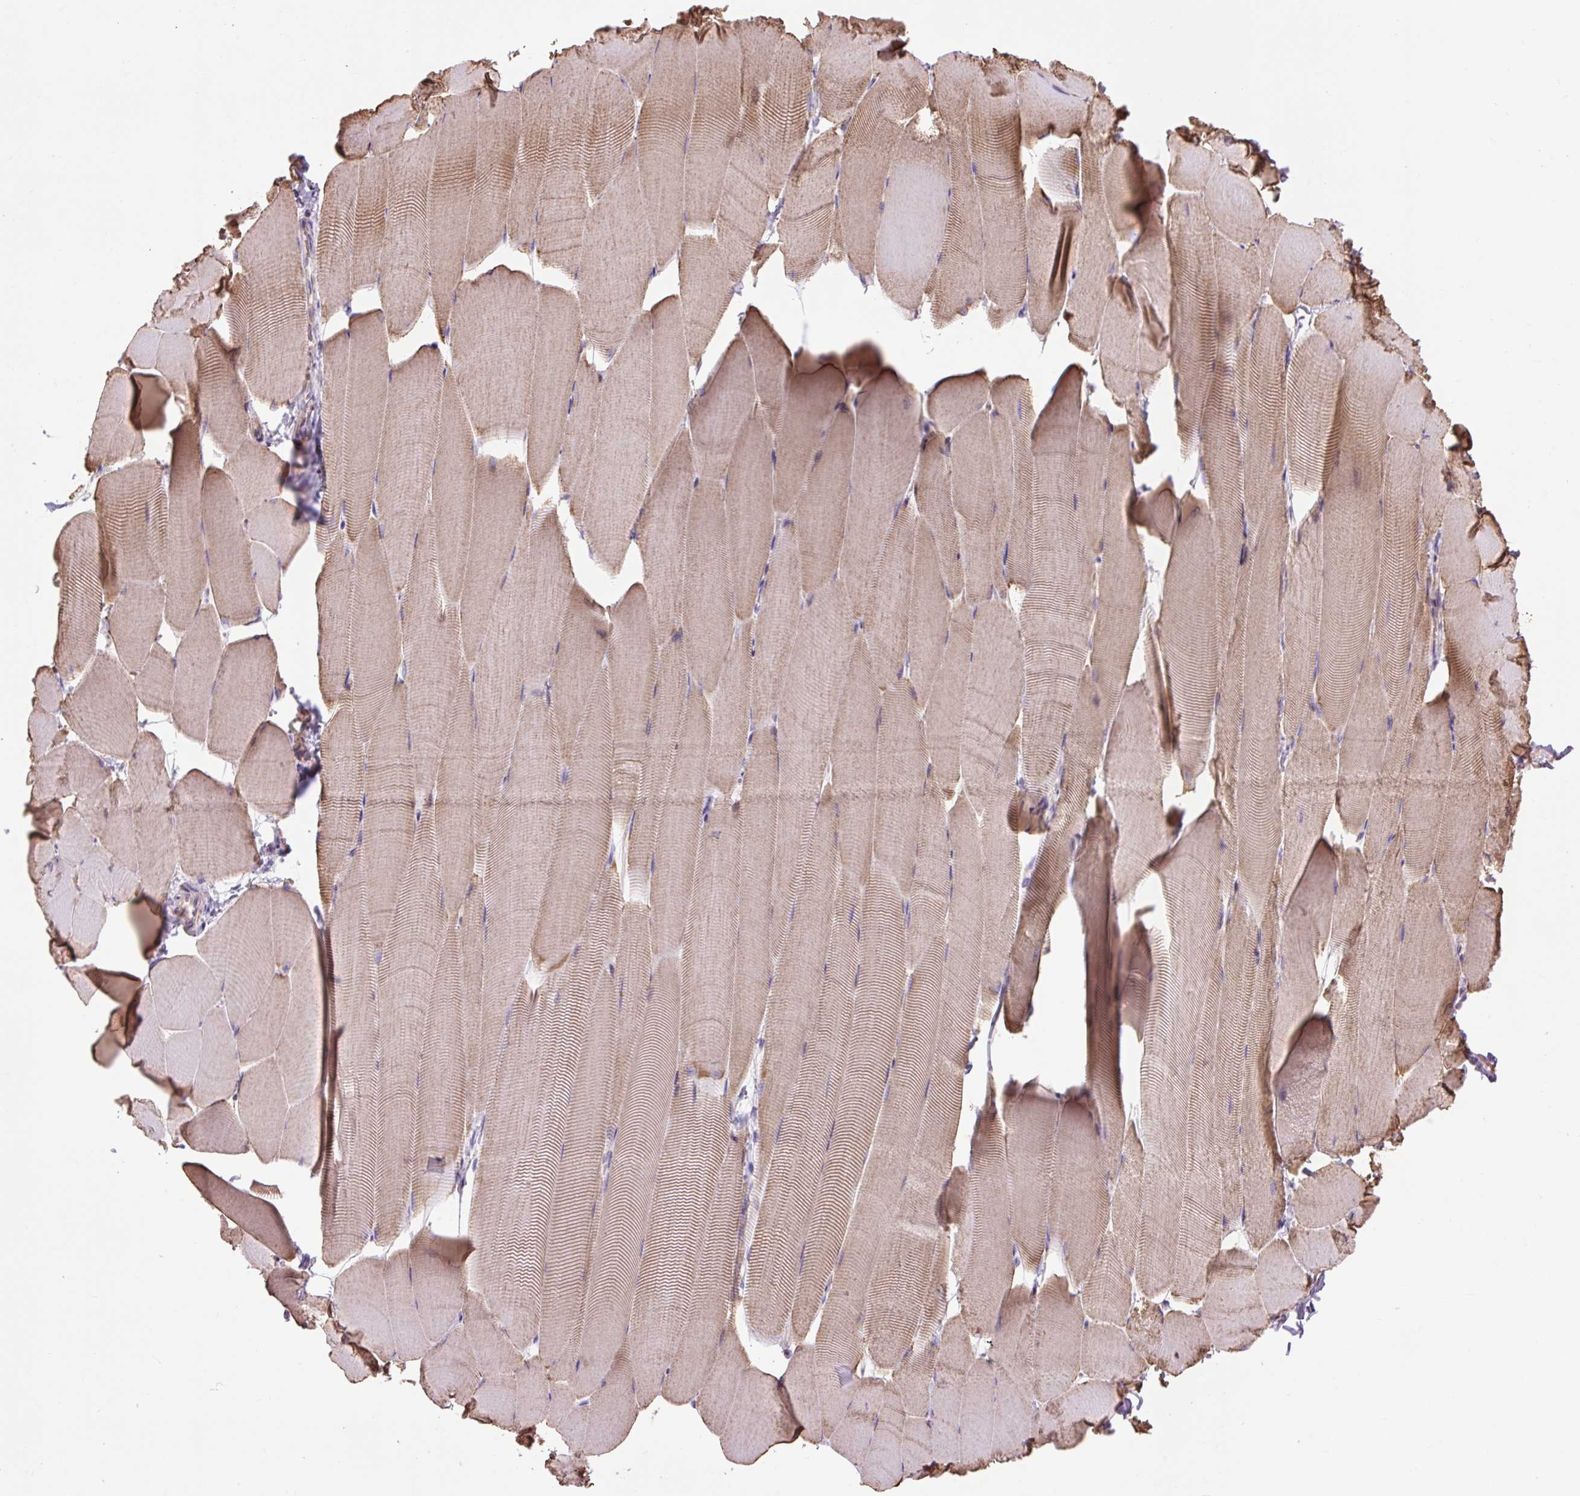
{"staining": {"intensity": "moderate", "quantity": ">75%", "location": "cytoplasmic/membranous"}, "tissue": "skeletal muscle", "cell_type": "Myocytes", "image_type": "normal", "snomed": [{"axis": "morphology", "description": "Normal tissue, NOS"}, {"axis": "topography", "description": "Skeletal muscle"}], "caption": "IHC photomicrograph of normal skeletal muscle stained for a protein (brown), which exhibits medium levels of moderate cytoplasmic/membranous expression in about >75% of myocytes.", "gene": "PLCG1", "patient": {"sex": "male", "age": 25}}